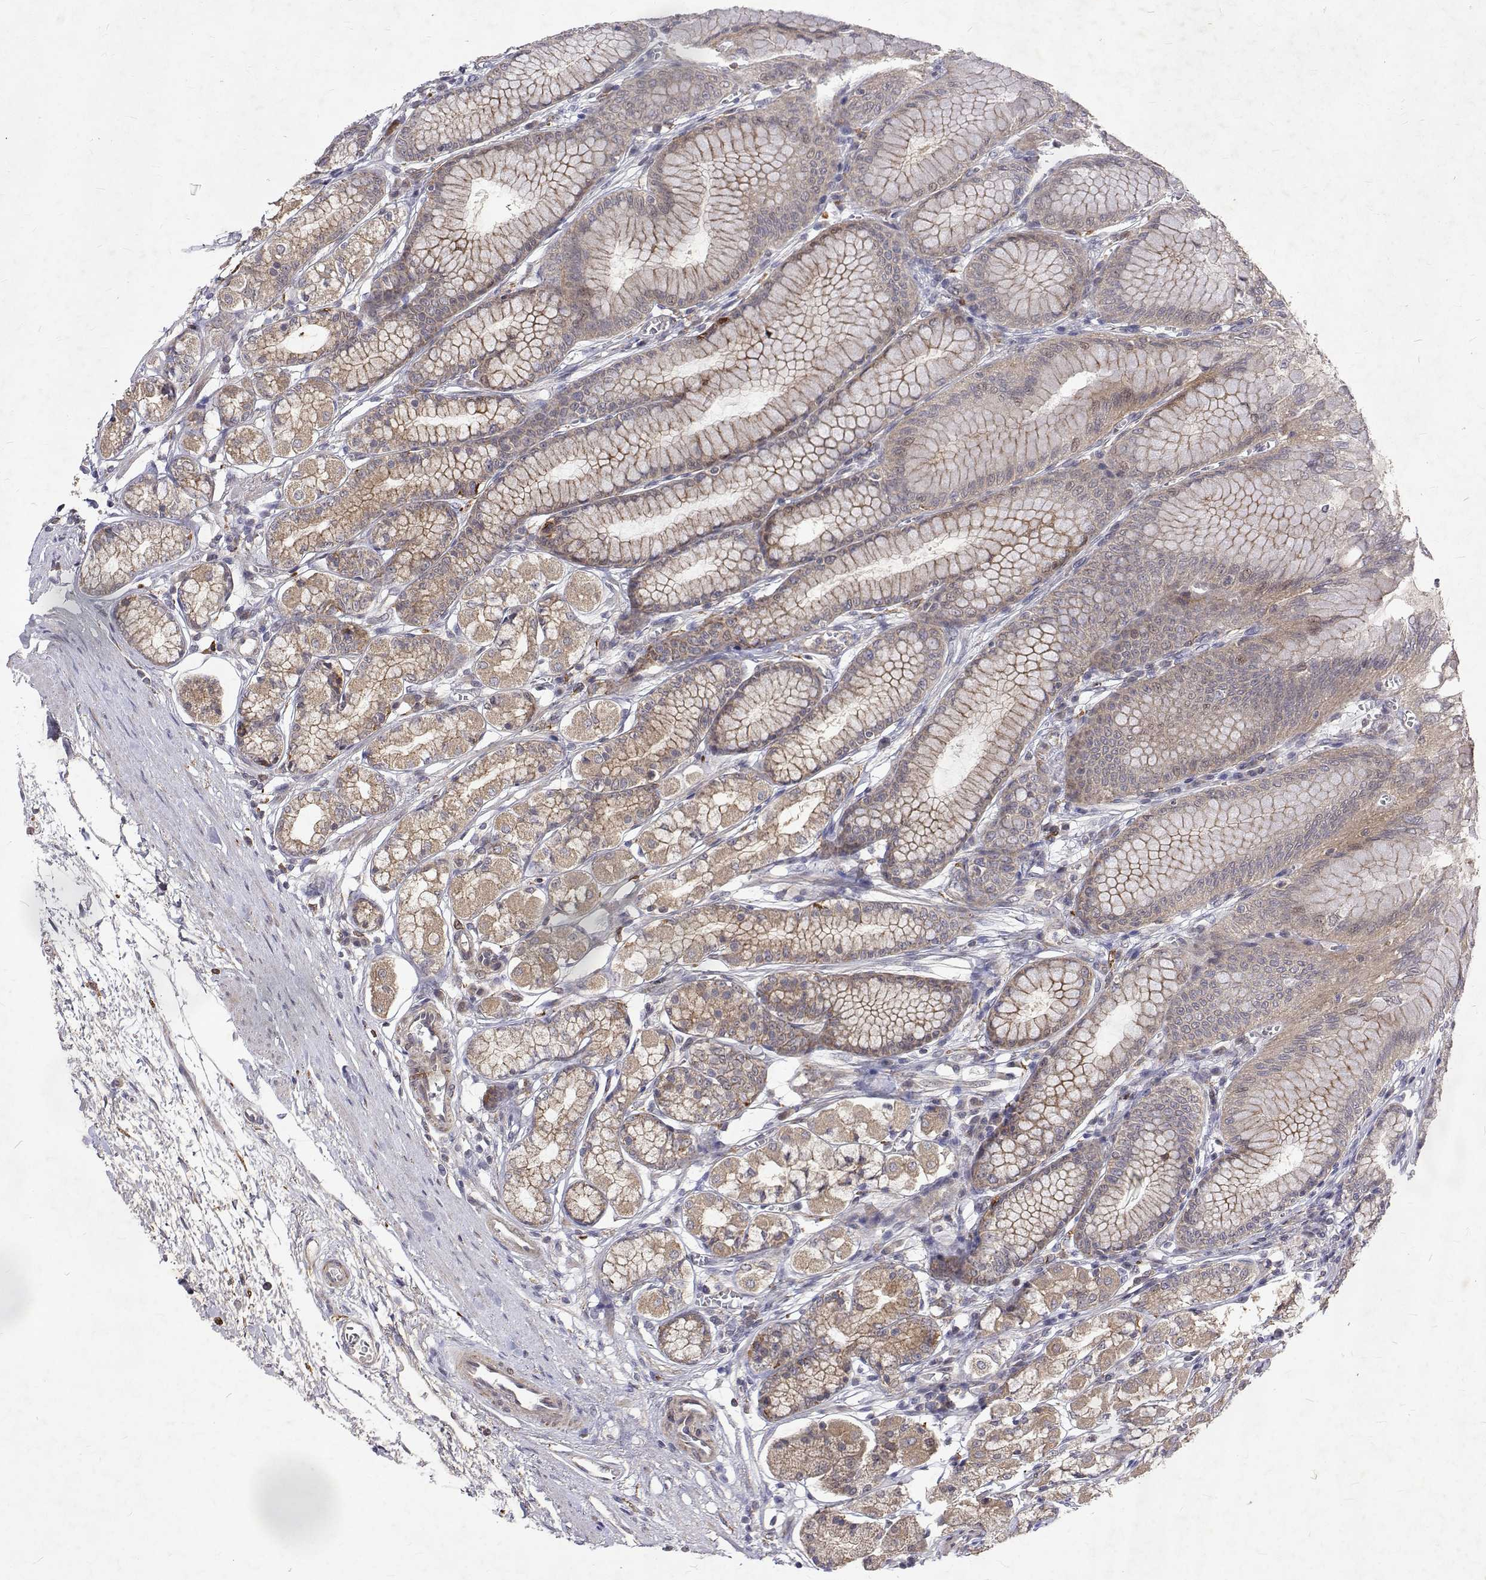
{"staining": {"intensity": "moderate", "quantity": ">75%", "location": "cytoplasmic/membranous"}, "tissue": "stomach", "cell_type": "Glandular cells", "image_type": "normal", "snomed": [{"axis": "morphology", "description": "Normal tissue, NOS"}, {"axis": "topography", "description": "Stomach"}, {"axis": "topography", "description": "Stomach, lower"}], "caption": "Protein expression by immunohistochemistry (IHC) displays moderate cytoplasmic/membranous staining in about >75% of glandular cells in normal stomach.", "gene": "ALKBH8", "patient": {"sex": "male", "age": 76}}